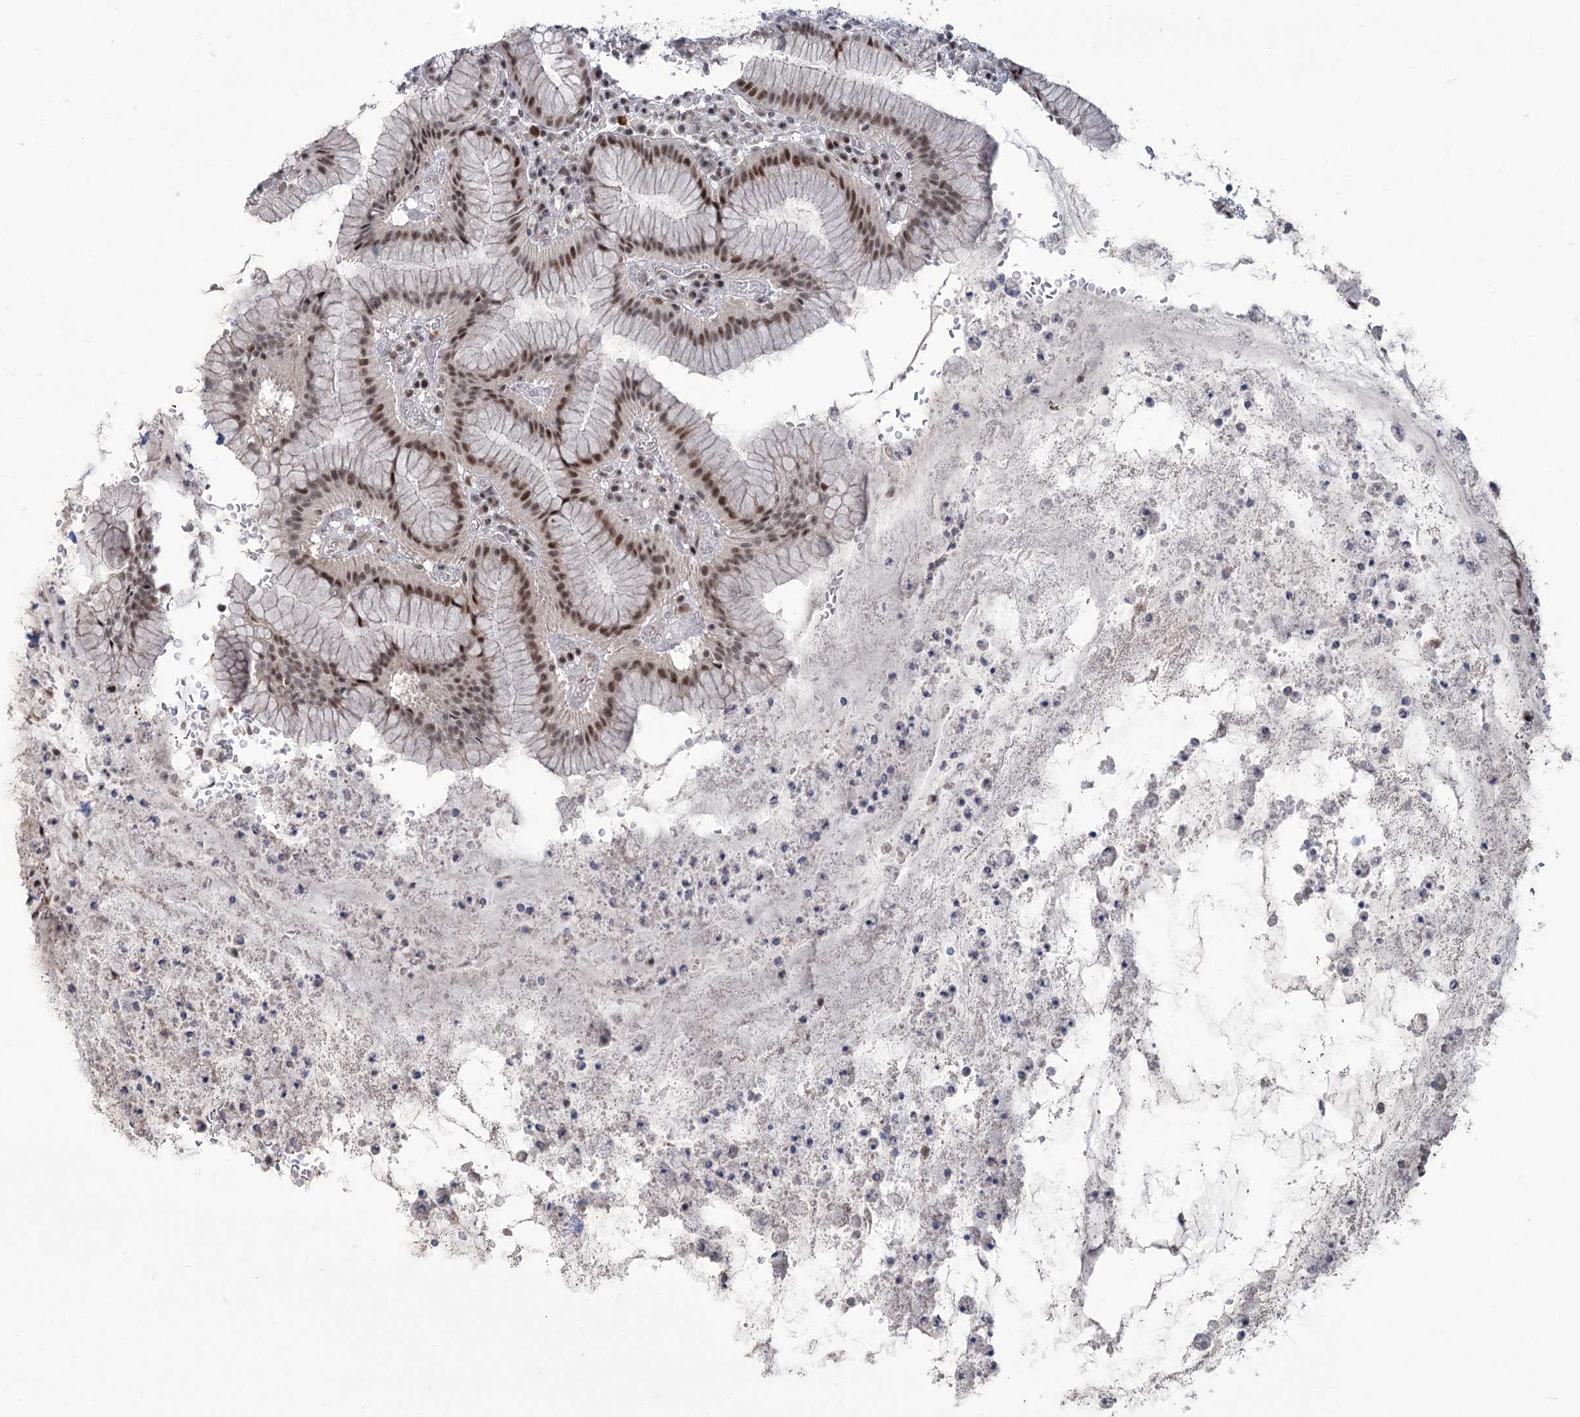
{"staining": {"intensity": "moderate", "quantity": "25%-75%", "location": "nuclear"}, "tissue": "stomach", "cell_type": "Glandular cells", "image_type": "normal", "snomed": [{"axis": "morphology", "description": "Normal tissue, NOS"}, {"axis": "topography", "description": "Stomach"}], "caption": "Brown immunohistochemical staining in unremarkable human stomach reveals moderate nuclear staining in approximately 25%-75% of glandular cells. The staining was performed using DAB, with brown indicating positive protein expression. Nuclei are stained blue with hematoxylin.", "gene": "WBP1L", "patient": {"sex": "male", "age": 55}}